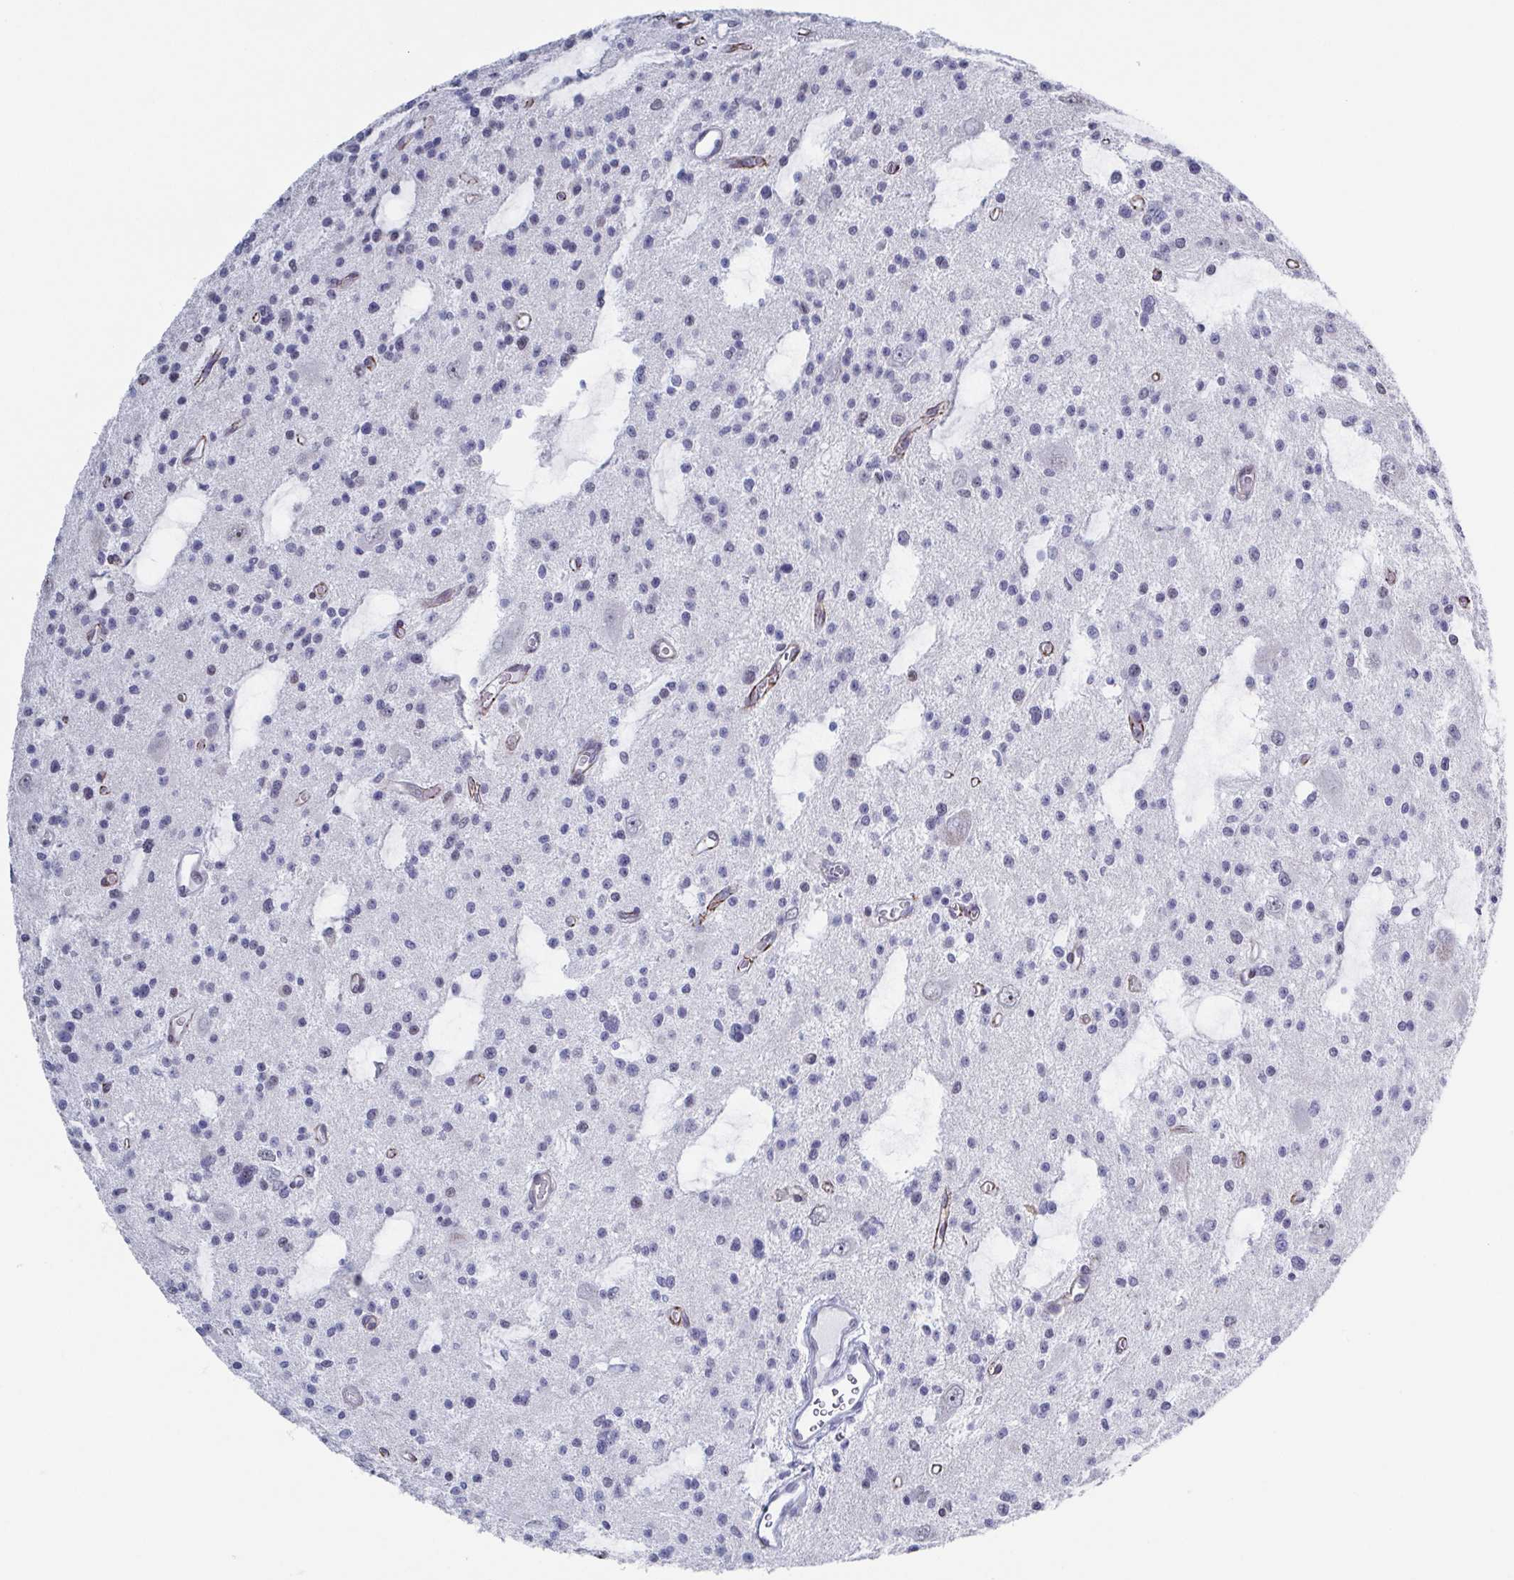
{"staining": {"intensity": "weak", "quantity": "<25%", "location": "nuclear"}, "tissue": "glioma", "cell_type": "Tumor cells", "image_type": "cancer", "snomed": [{"axis": "morphology", "description": "Glioma, malignant, Low grade"}, {"axis": "topography", "description": "Brain"}], "caption": "The immunohistochemistry (IHC) photomicrograph has no significant staining in tumor cells of glioma tissue. (Stains: DAB (3,3'-diaminobenzidine) immunohistochemistry with hematoxylin counter stain, Microscopy: brightfield microscopy at high magnification).", "gene": "TMEM92", "patient": {"sex": "male", "age": 43}}